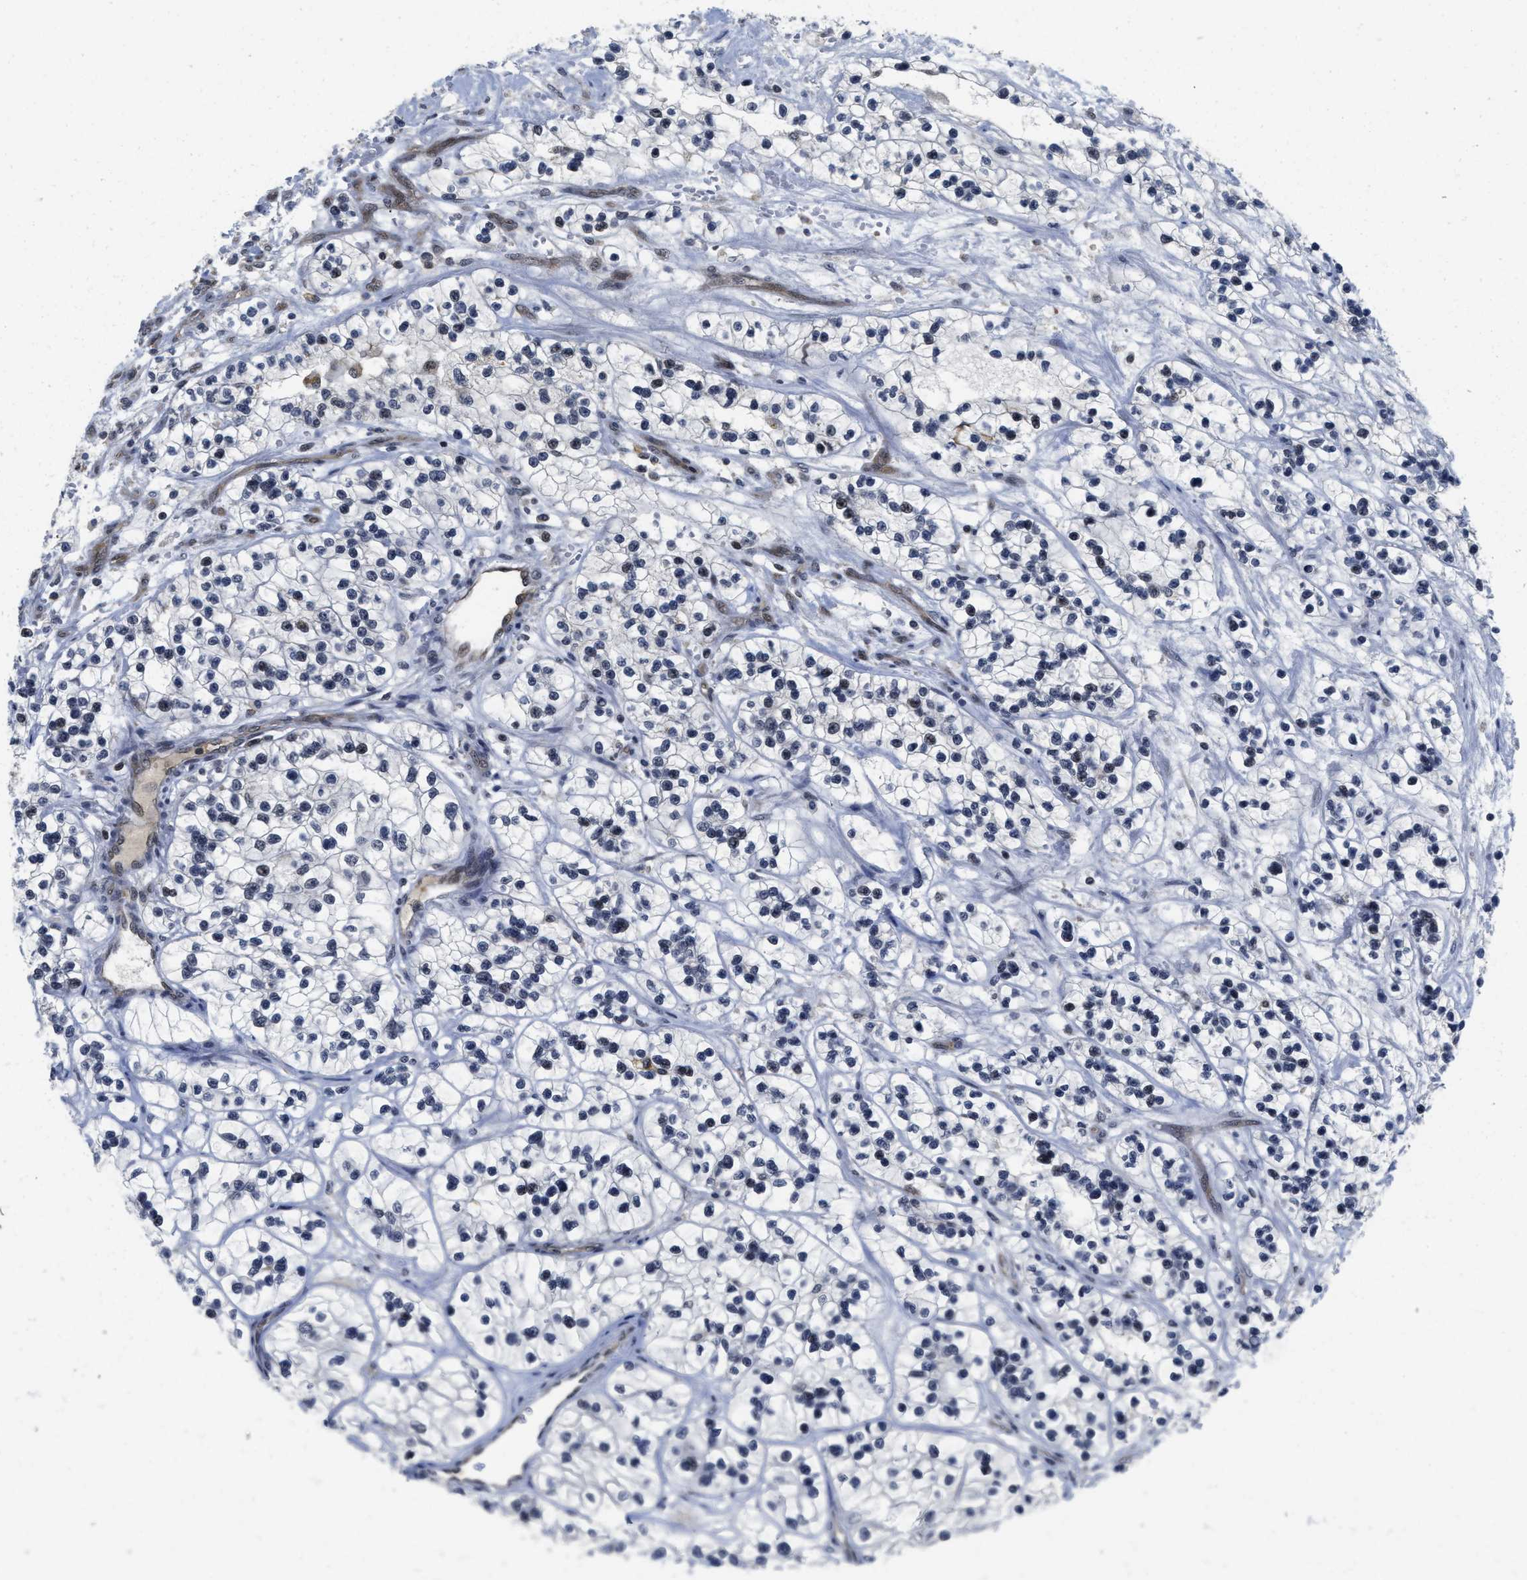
{"staining": {"intensity": "moderate", "quantity": "<25%", "location": "nuclear"}, "tissue": "renal cancer", "cell_type": "Tumor cells", "image_type": "cancer", "snomed": [{"axis": "morphology", "description": "Adenocarcinoma, NOS"}, {"axis": "topography", "description": "Kidney"}], "caption": "This is a histology image of IHC staining of renal adenocarcinoma, which shows moderate staining in the nuclear of tumor cells.", "gene": "HIF1A", "patient": {"sex": "female", "age": 57}}